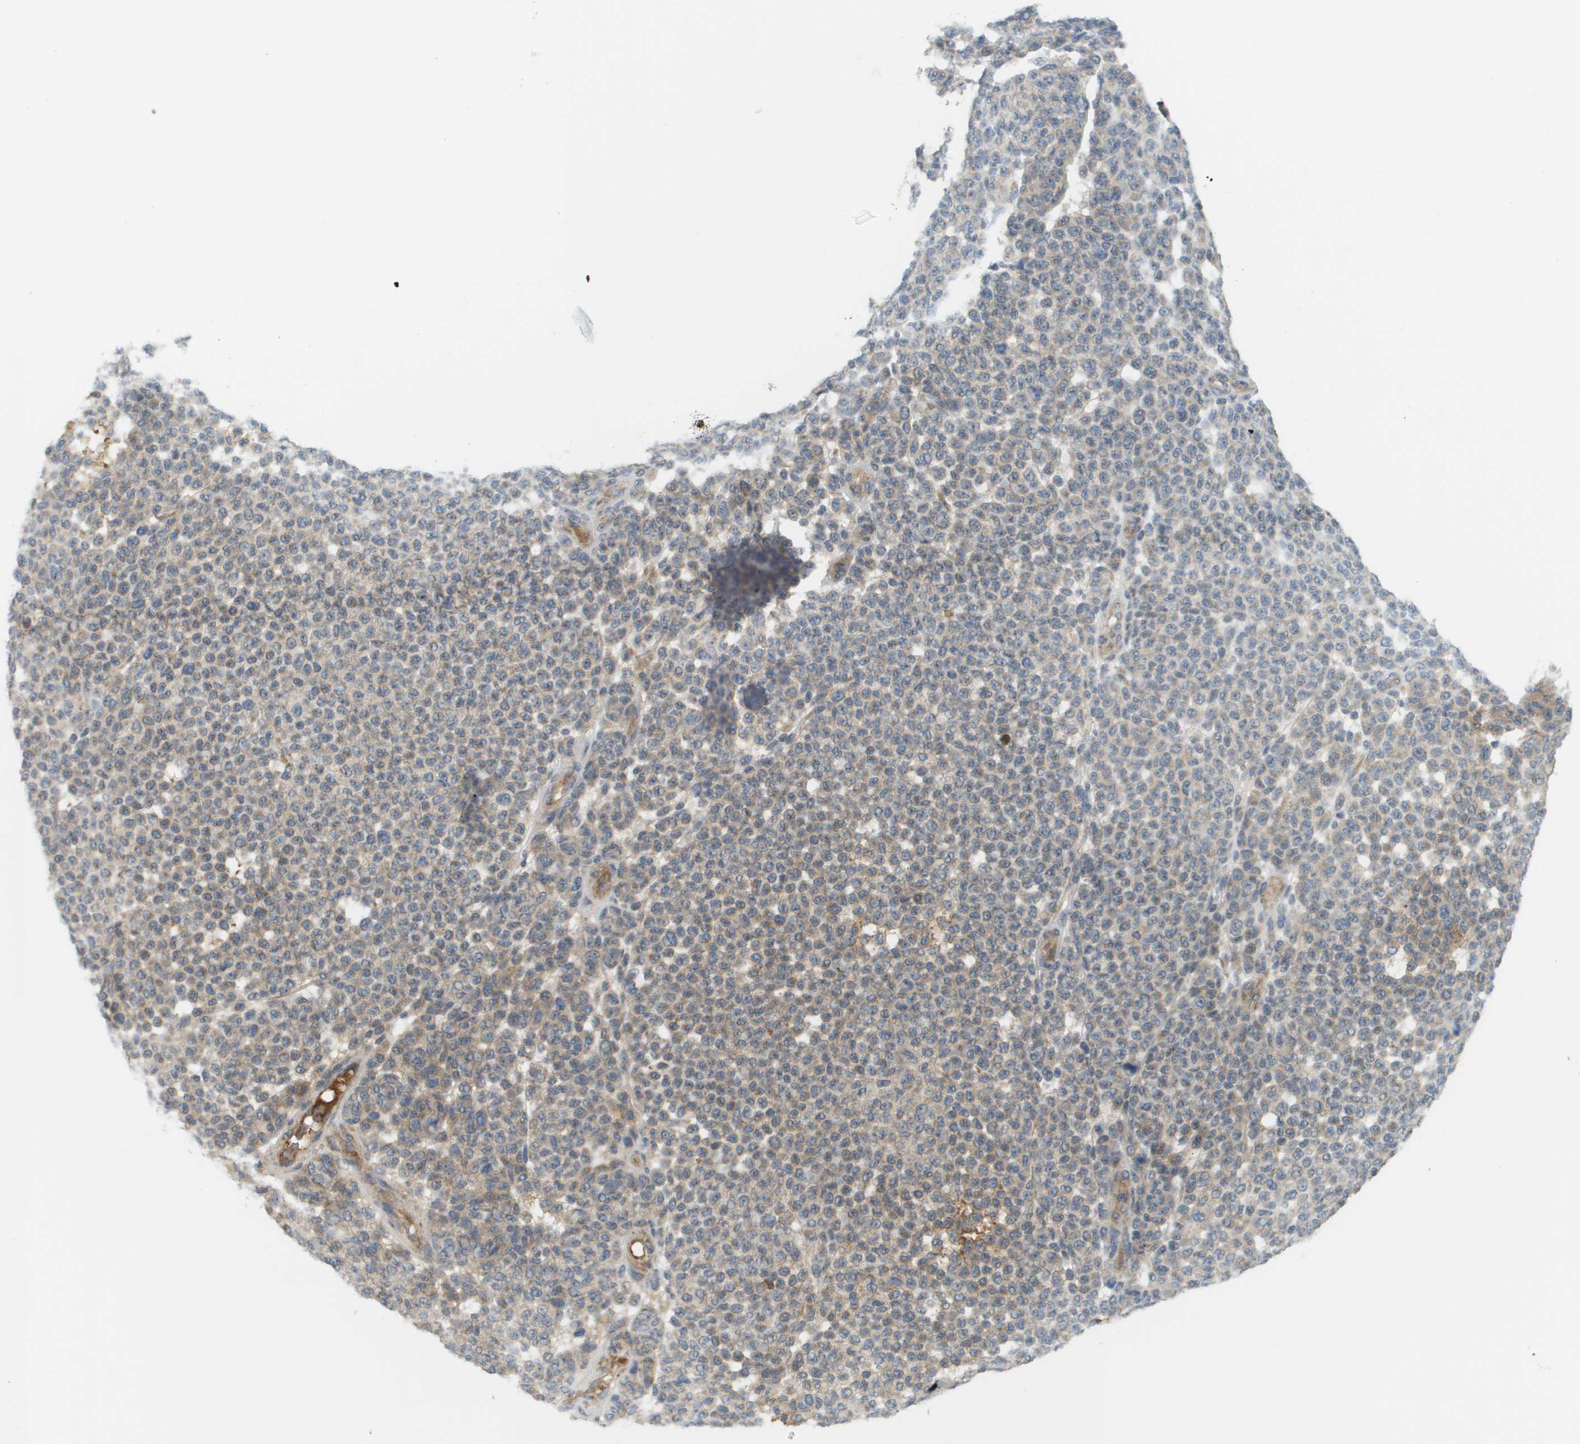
{"staining": {"intensity": "weak", "quantity": "<25%", "location": "cytoplasmic/membranous"}, "tissue": "melanoma", "cell_type": "Tumor cells", "image_type": "cancer", "snomed": [{"axis": "morphology", "description": "Malignant melanoma, NOS"}, {"axis": "topography", "description": "Skin"}], "caption": "Human malignant melanoma stained for a protein using immunohistochemistry (IHC) displays no positivity in tumor cells.", "gene": "PROC", "patient": {"sex": "male", "age": 59}}